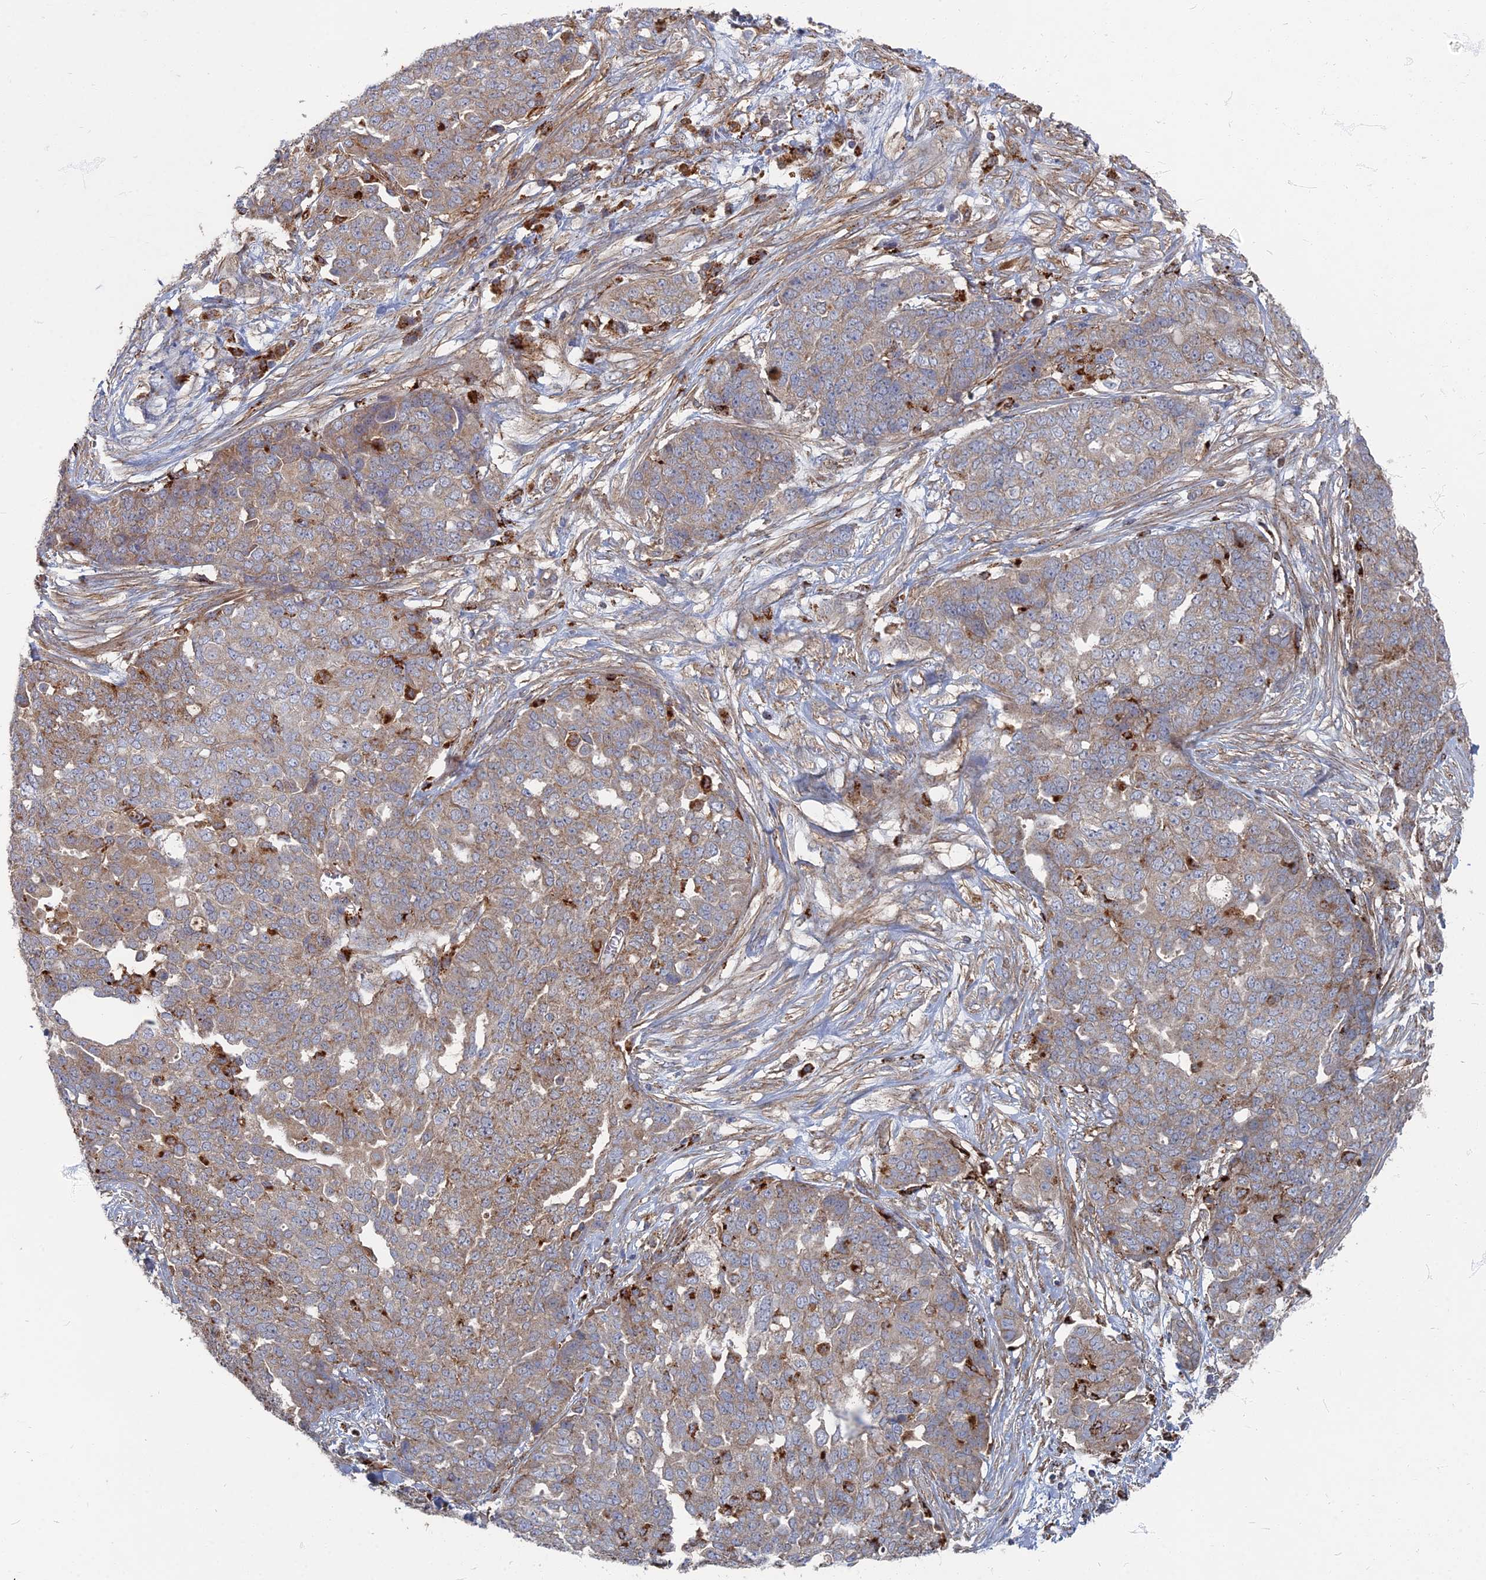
{"staining": {"intensity": "weak", "quantity": ">75%", "location": "cytoplasmic/membranous"}, "tissue": "ovarian cancer", "cell_type": "Tumor cells", "image_type": "cancer", "snomed": [{"axis": "morphology", "description": "Cystadenocarcinoma, serous, NOS"}, {"axis": "topography", "description": "Soft tissue"}, {"axis": "topography", "description": "Ovary"}], "caption": "Ovarian cancer tissue reveals weak cytoplasmic/membranous positivity in approximately >75% of tumor cells", "gene": "PPCDC", "patient": {"sex": "female", "age": 57}}